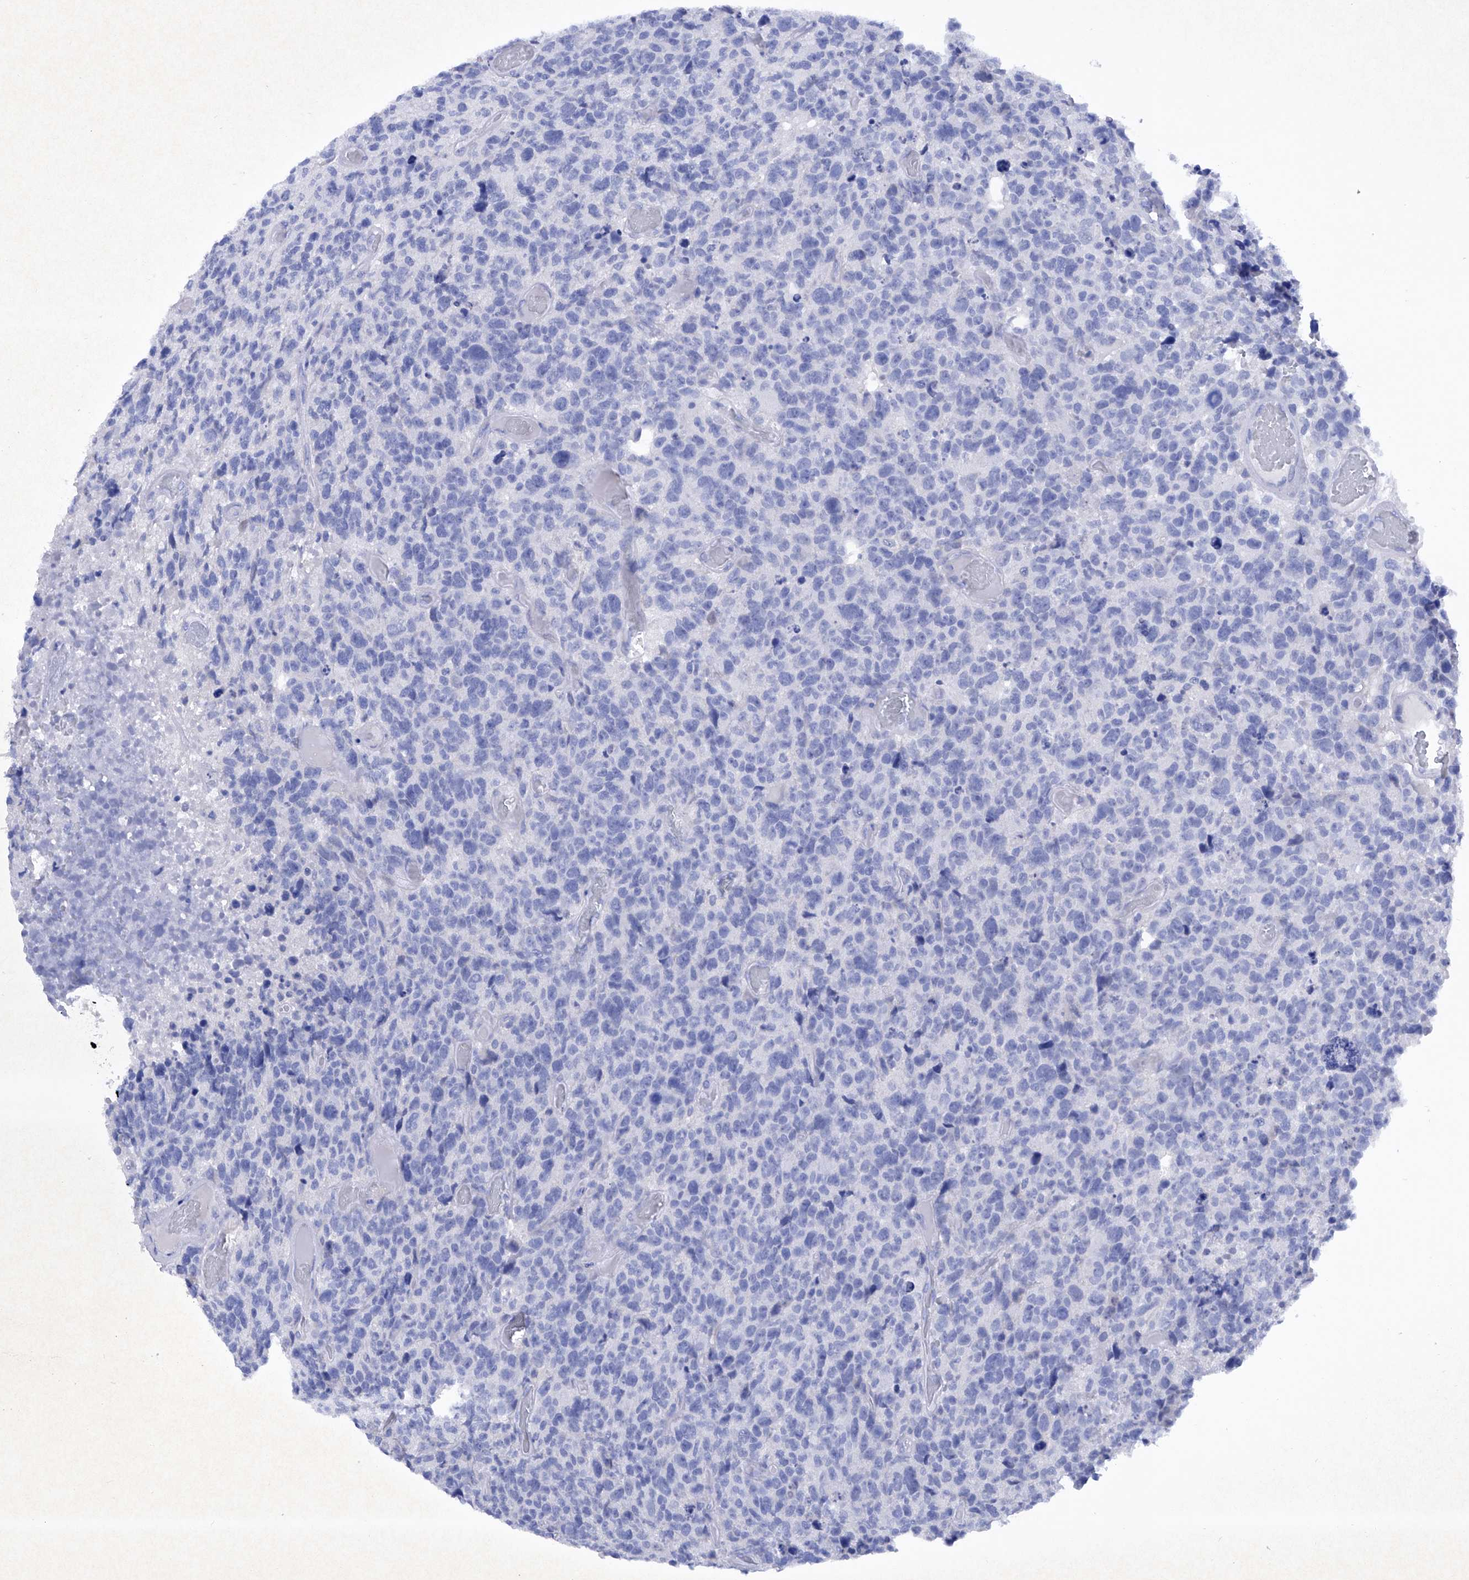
{"staining": {"intensity": "negative", "quantity": "none", "location": "none"}, "tissue": "glioma", "cell_type": "Tumor cells", "image_type": "cancer", "snomed": [{"axis": "morphology", "description": "Glioma, malignant, High grade"}, {"axis": "topography", "description": "Brain"}], "caption": "Immunohistochemical staining of human glioma exhibits no significant positivity in tumor cells. (Brightfield microscopy of DAB IHC at high magnification).", "gene": "BARX2", "patient": {"sex": "male", "age": 69}}